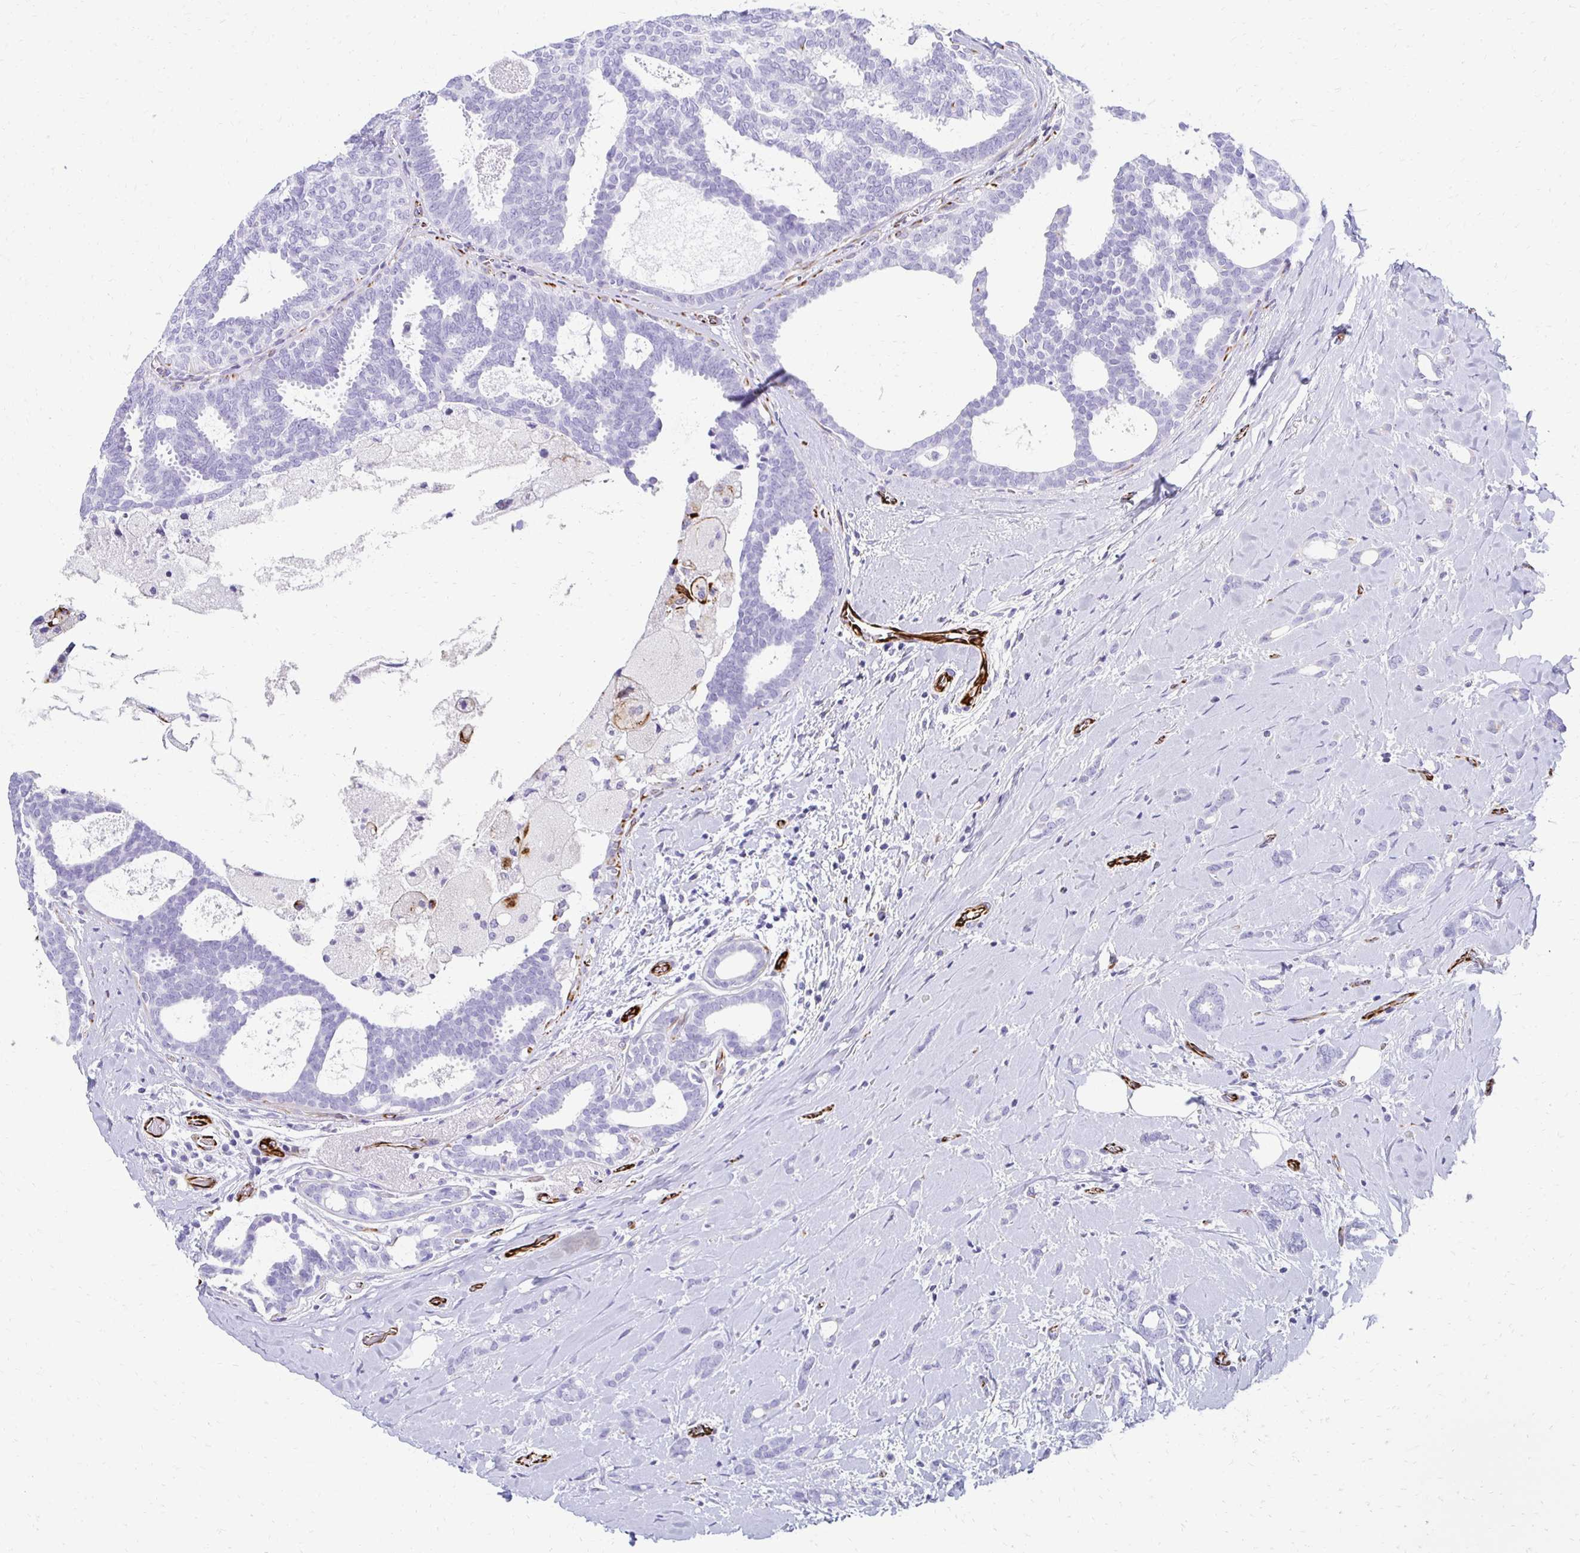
{"staining": {"intensity": "negative", "quantity": "none", "location": "none"}, "tissue": "breast cancer", "cell_type": "Tumor cells", "image_type": "cancer", "snomed": [{"axis": "morphology", "description": "Intraductal carcinoma, in situ"}, {"axis": "morphology", "description": "Duct carcinoma"}, {"axis": "morphology", "description": "Lobular carcinoma, in situ"}, {"axis": "topography", "description": "Breast"}], "caption": "DAB (3,3'-diaminobenzidine) immunohistochemical staining of breast intraductal carcinoma,  in situ shows no significant staining in tumor cells. (IHC, brightfield microscopy, high magnification).", "gene": "TMEM54", "patient": {"sex": "female", "age": 44}}